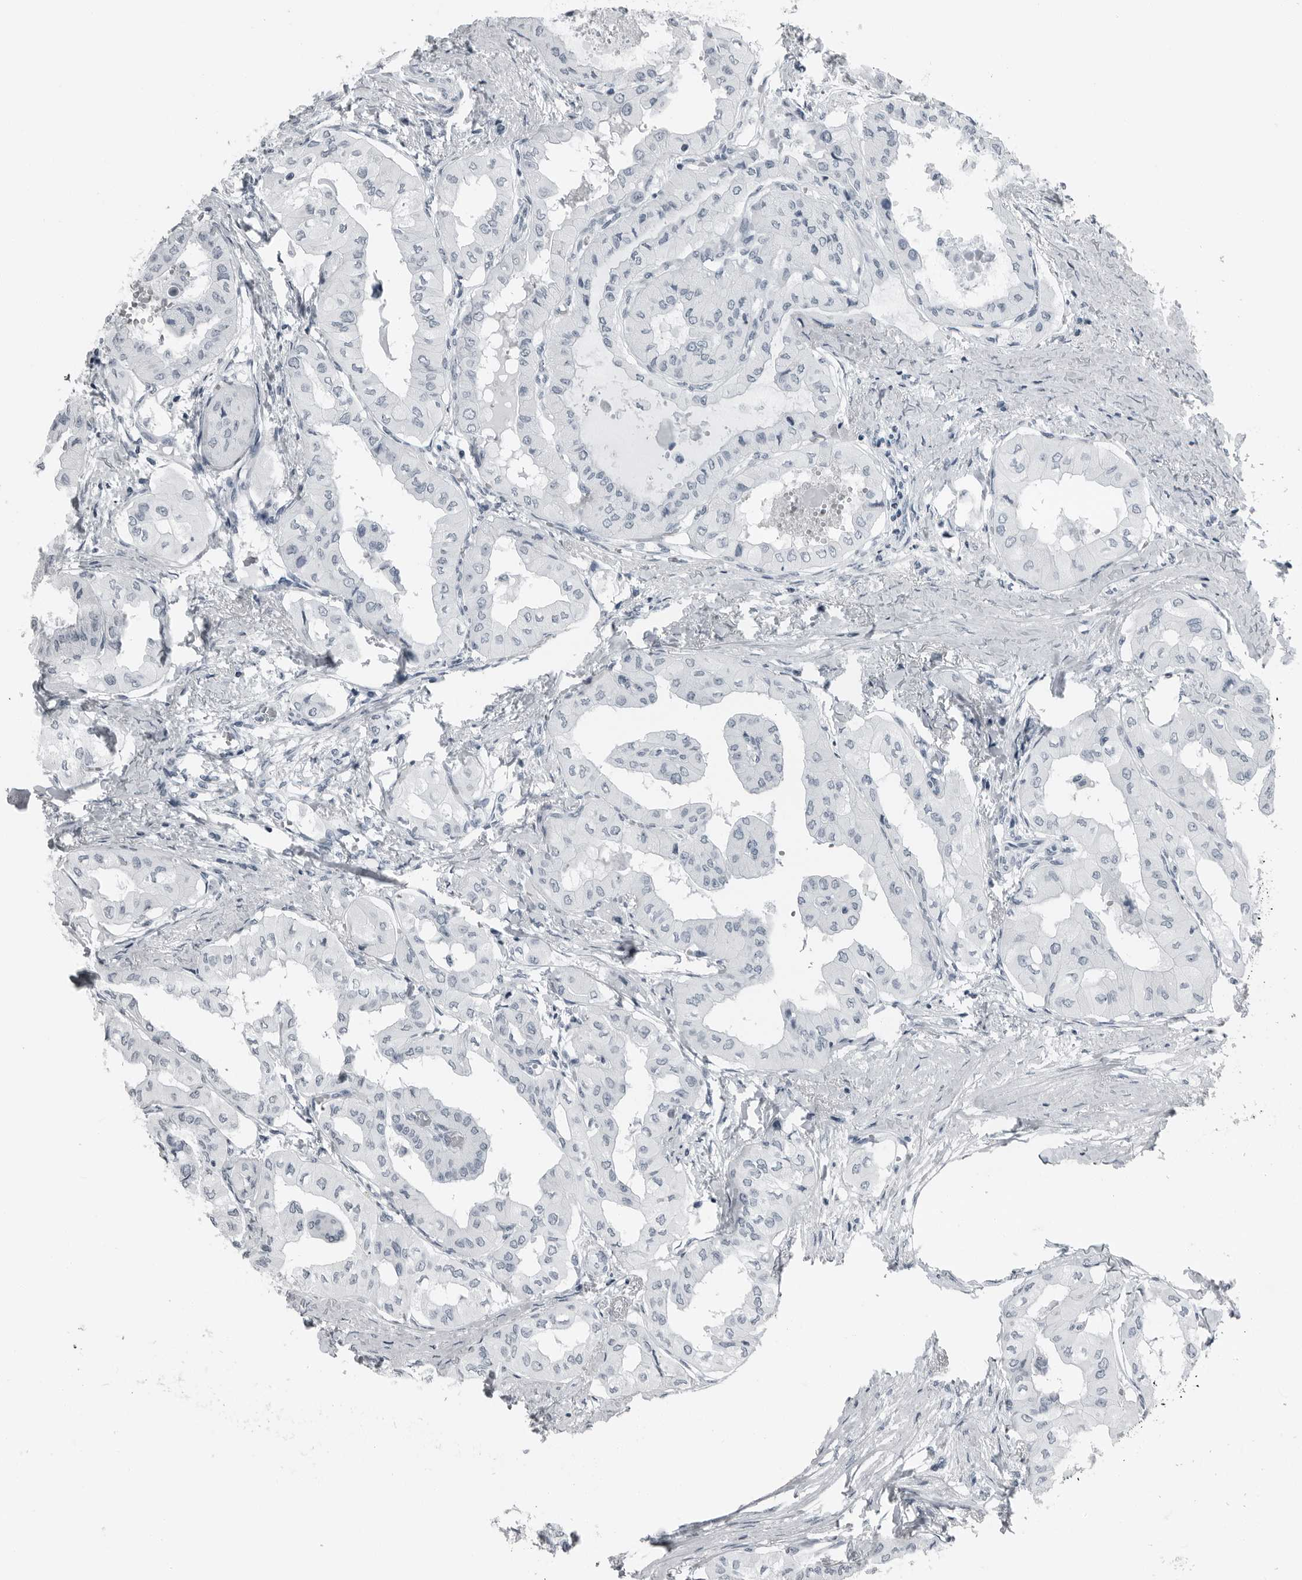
{"staining": {"intensity": "negative", "quantity": "none", "location": "none"}, "tissue": "thyroid cancer", "cell_type": "Tumor cells", "image_type": "cancer", "snomed": [{"axis": "morphology", "description": "Papillary adenocarcinoma, NOS"}, {"axis": "topography", "description": "Thyroid gland"}], "caption": "Photomicrograph shows no significant protein staining in tumor cells of thyroid cancer (papillary adenocarcinoma).", "gene": "PRSS1", "patient": {"sex": "female", "age": 59}}